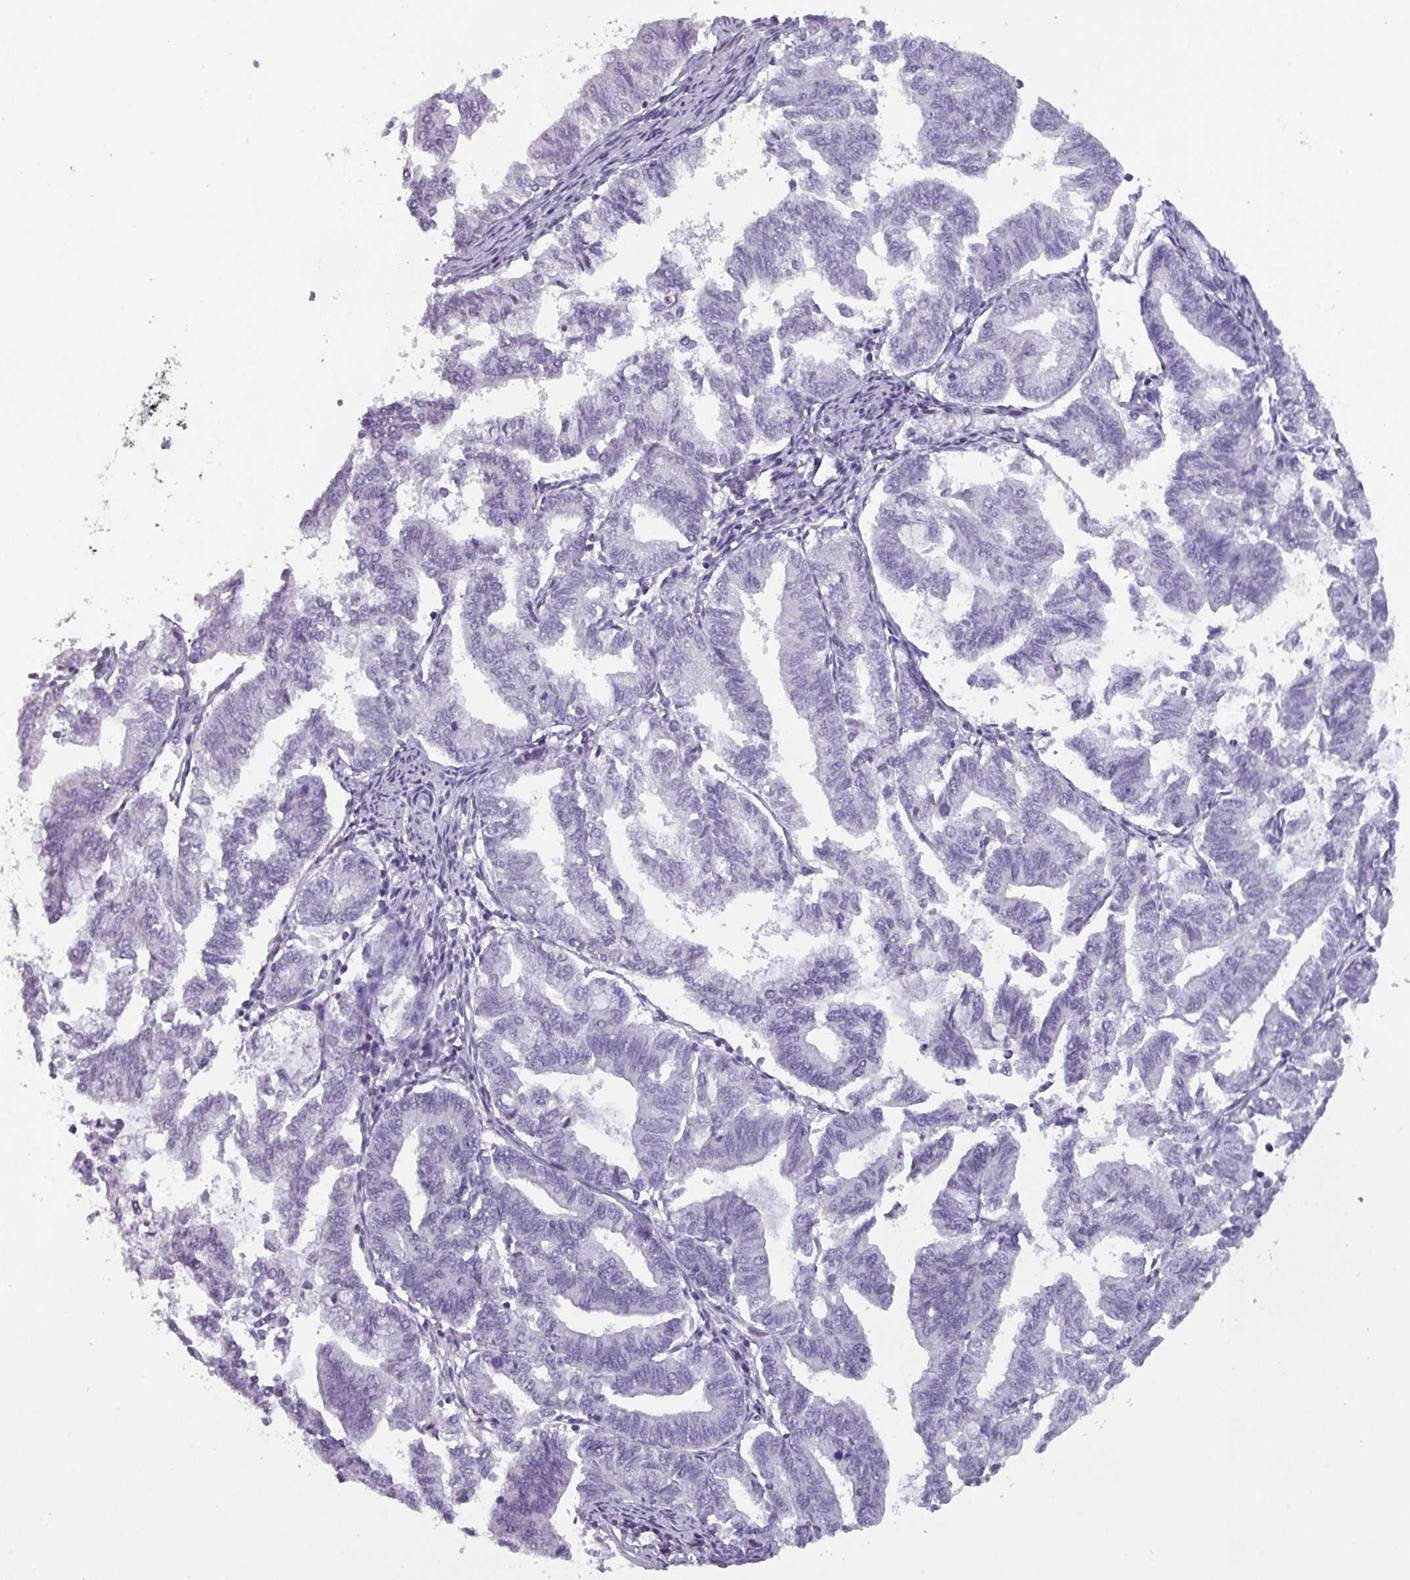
{"staining": {"intensity": "negative", "quantity": "none", "location": "none"}, "tissue": "endometrial cancer", "cell_type": "Tumor cells", "image_type": "cancer", "snomed": [{"axis": "morphology", "description": "Adenocarcinoma, NOS"}, {"axis": "topography", "description": "Endometrium"}], "caption": "There is no significant positivity in tumor cells of endometrial cancer. (DAB (3,3'-diaminobenzidine) IHC, high magnification).", "gene": "AREL1", "patient": {"sex": "female", "age": 79}}